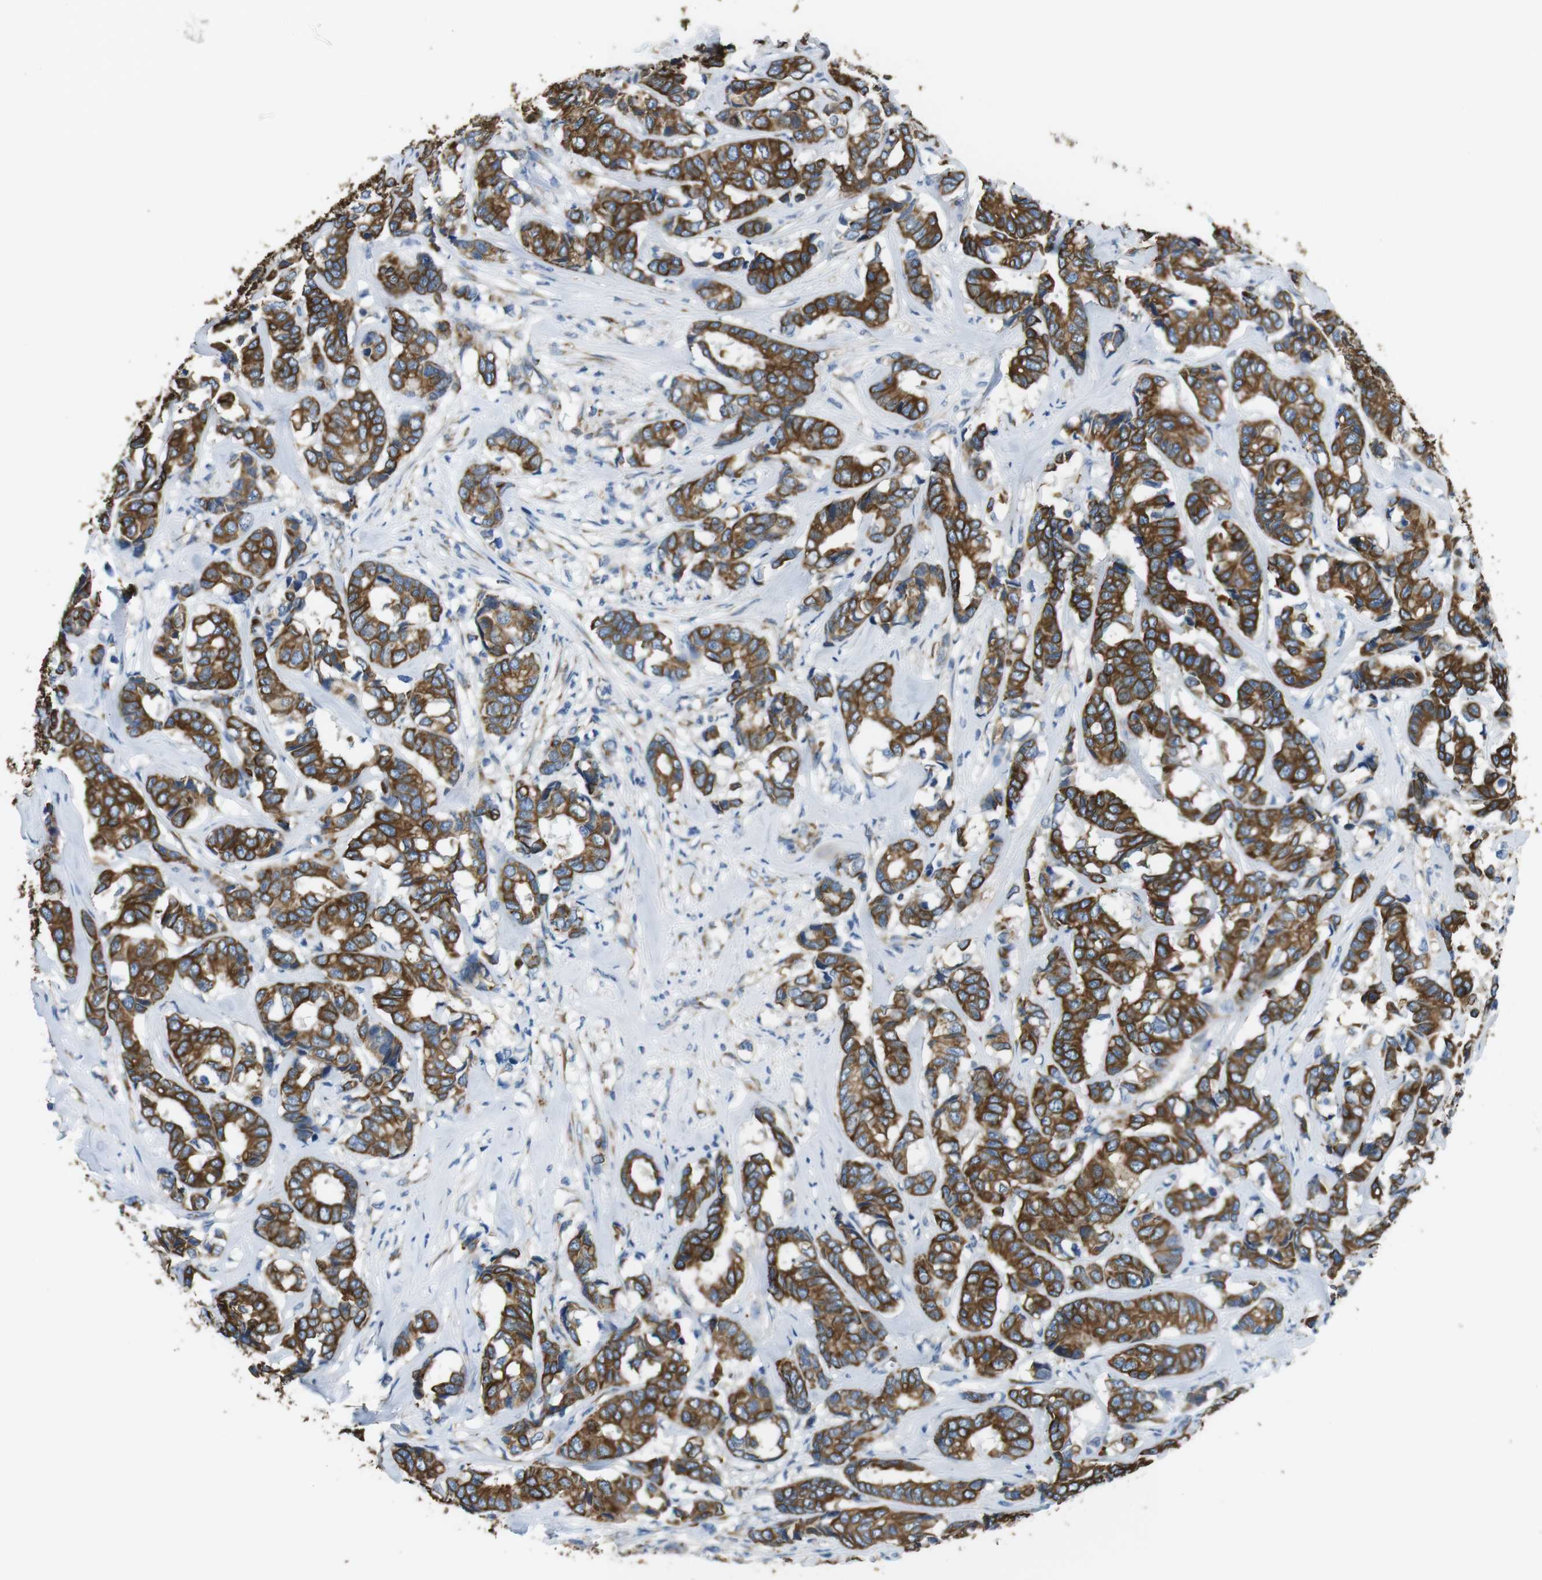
{"staining": {"intensity": "strong", "quantity": ">75%", "location": "cytoplasmic/membranous"}, "tissue": "breast cancer", "cell_type": "Tumor cells", "image_type": "cancer", "snomed": [{"axis": "morphology", "description": "Duct carcinoma"}, {"axis": "topography", "description": "Breast"}], "caption": "There is high levels of strong cytoplasmic/membranous expression in tumor cells of breast cancer, as demonstrated by immunohistochemical staining (brown color).", "gene": "UNC5CL", "patient": {"sex": "female", "age": 87}}